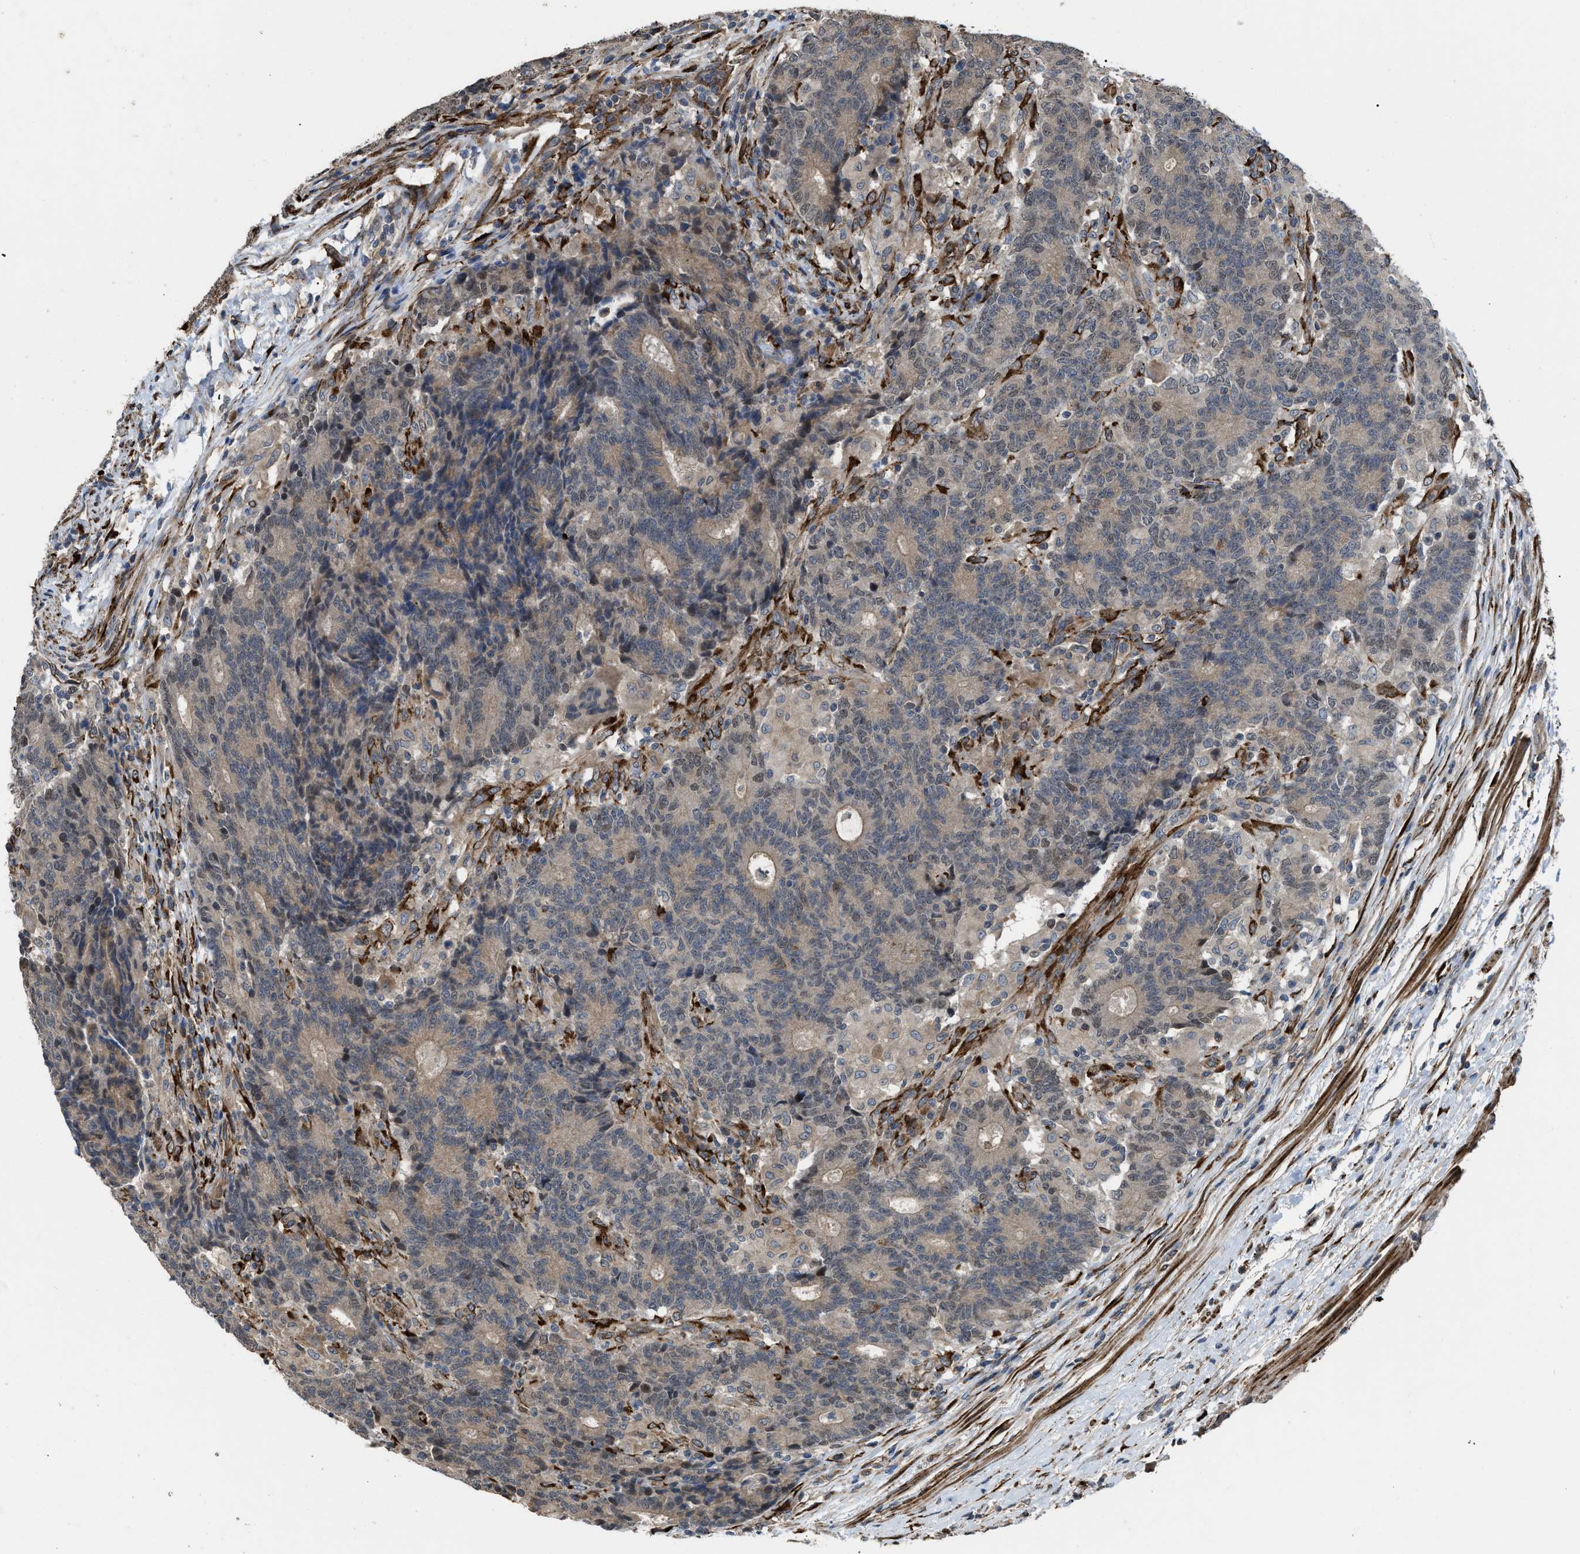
{"staining": {"intensity": "weak", "quantity": ">75%", "location": "cytoplasmic/membranous"}, "tissue": "colorectal cancer", "cell_type": "Tumor cells", "image_type": "cancer", "snomed": [{"axis": "morphology", "description": "Normal tissue, NOS"}, {"axis": "morphology", "description": "Adenocarcinoma, NOS"}, {"axis": "topography", "description": "Colon"}], "caption": "A brown stain shows weak cytoplasmic/membranous expression of a protein in colorectal cancer (adenocarcinoma) tumor cells.", "gene": "SELENOM", "patient": {"sex": "female", "age": 75}}